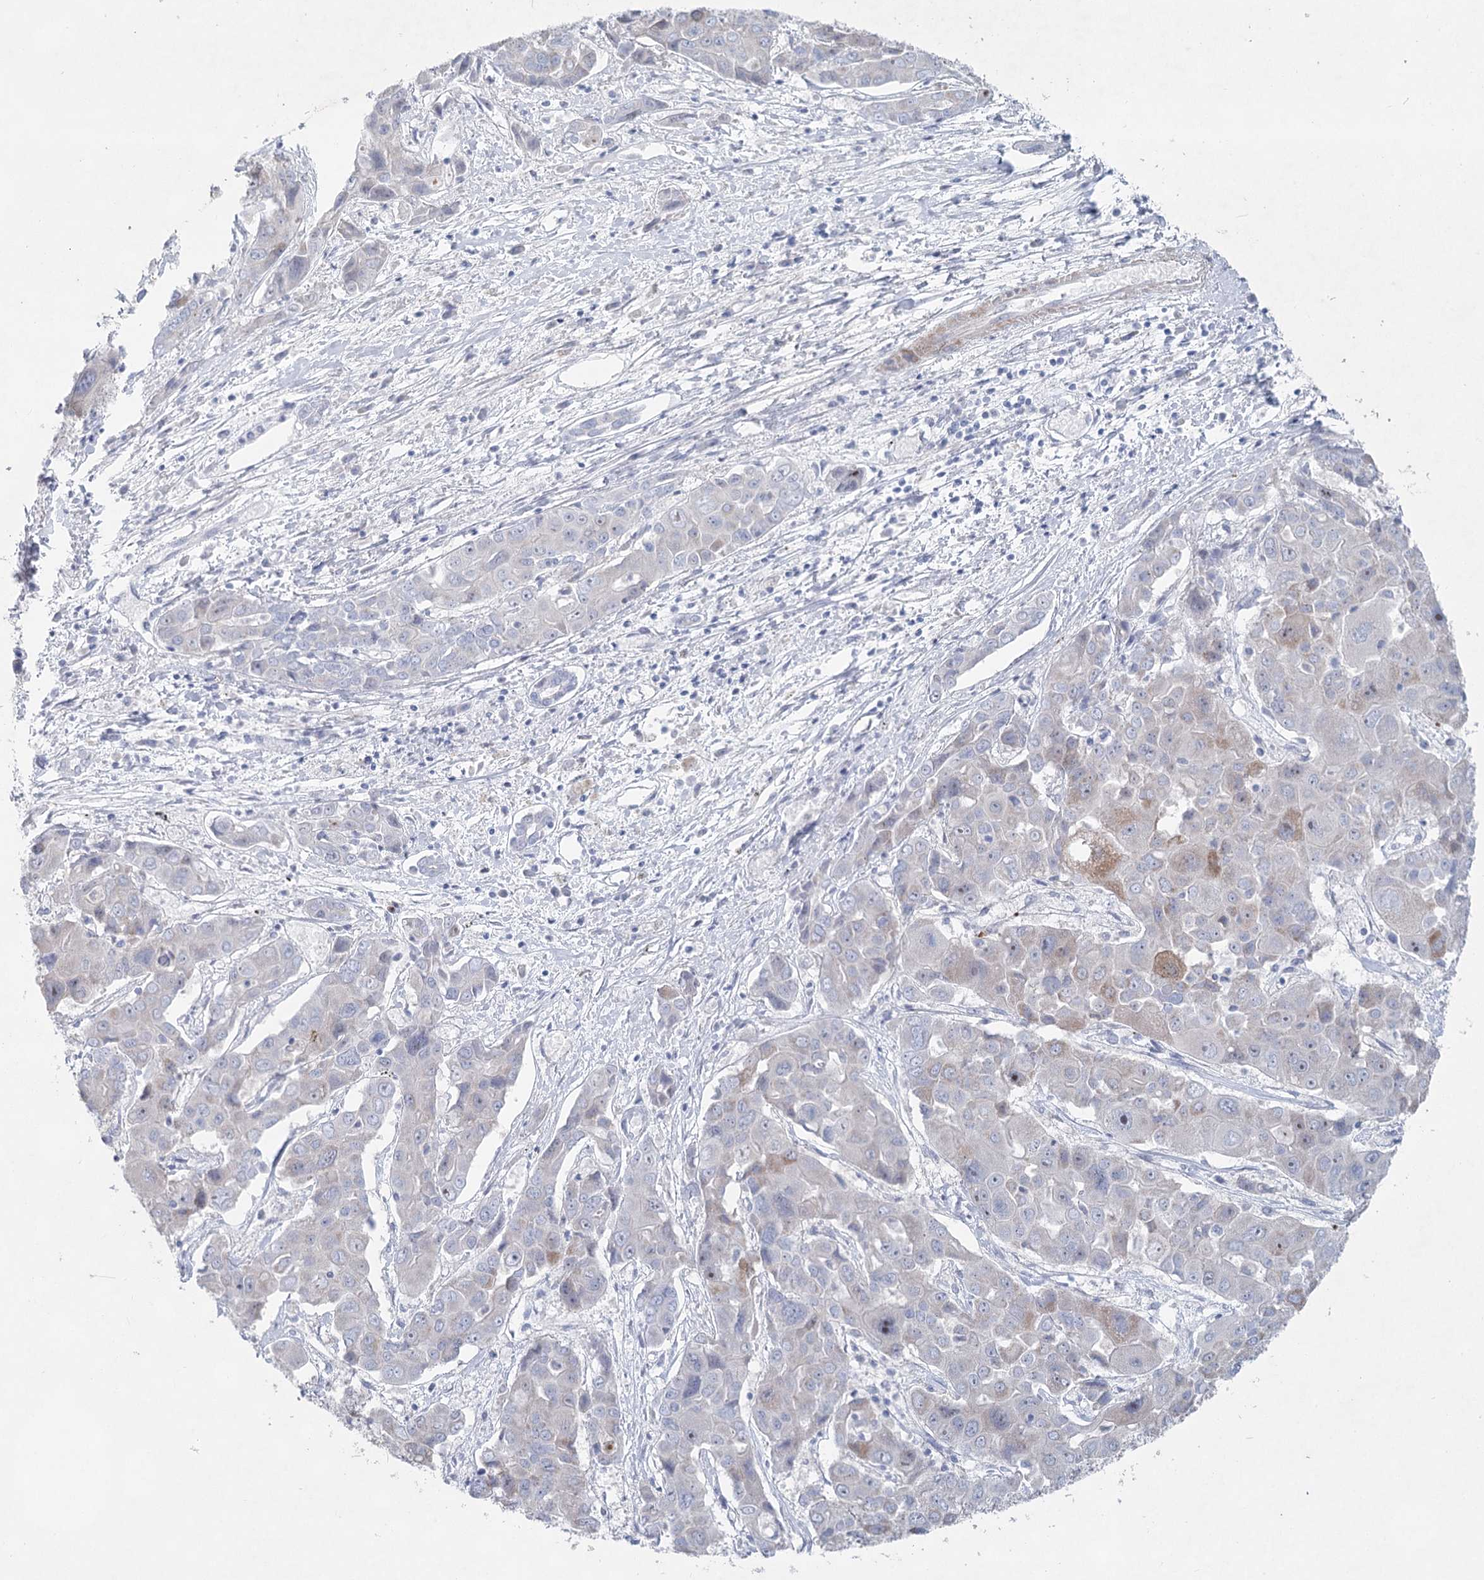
{"staining": {"intensity": "negative", "quantity": "none", "location": "none"}, "tissue": "liver cancer", "cell_type": "Tumor cells", "image_type": "cancer", "snomed": [{"axis": "morphology", "description": "Cholangiocarcinoma"}, {"axis": "topography", "description": "Liver"}], "caption": "A histopathology image of liver cancer (cholangiocarcinoma) stained for a protein displays no brown staining in tumor cells.", "gene": "WDR74", "patient": {"sex": "male", "age": 67}}